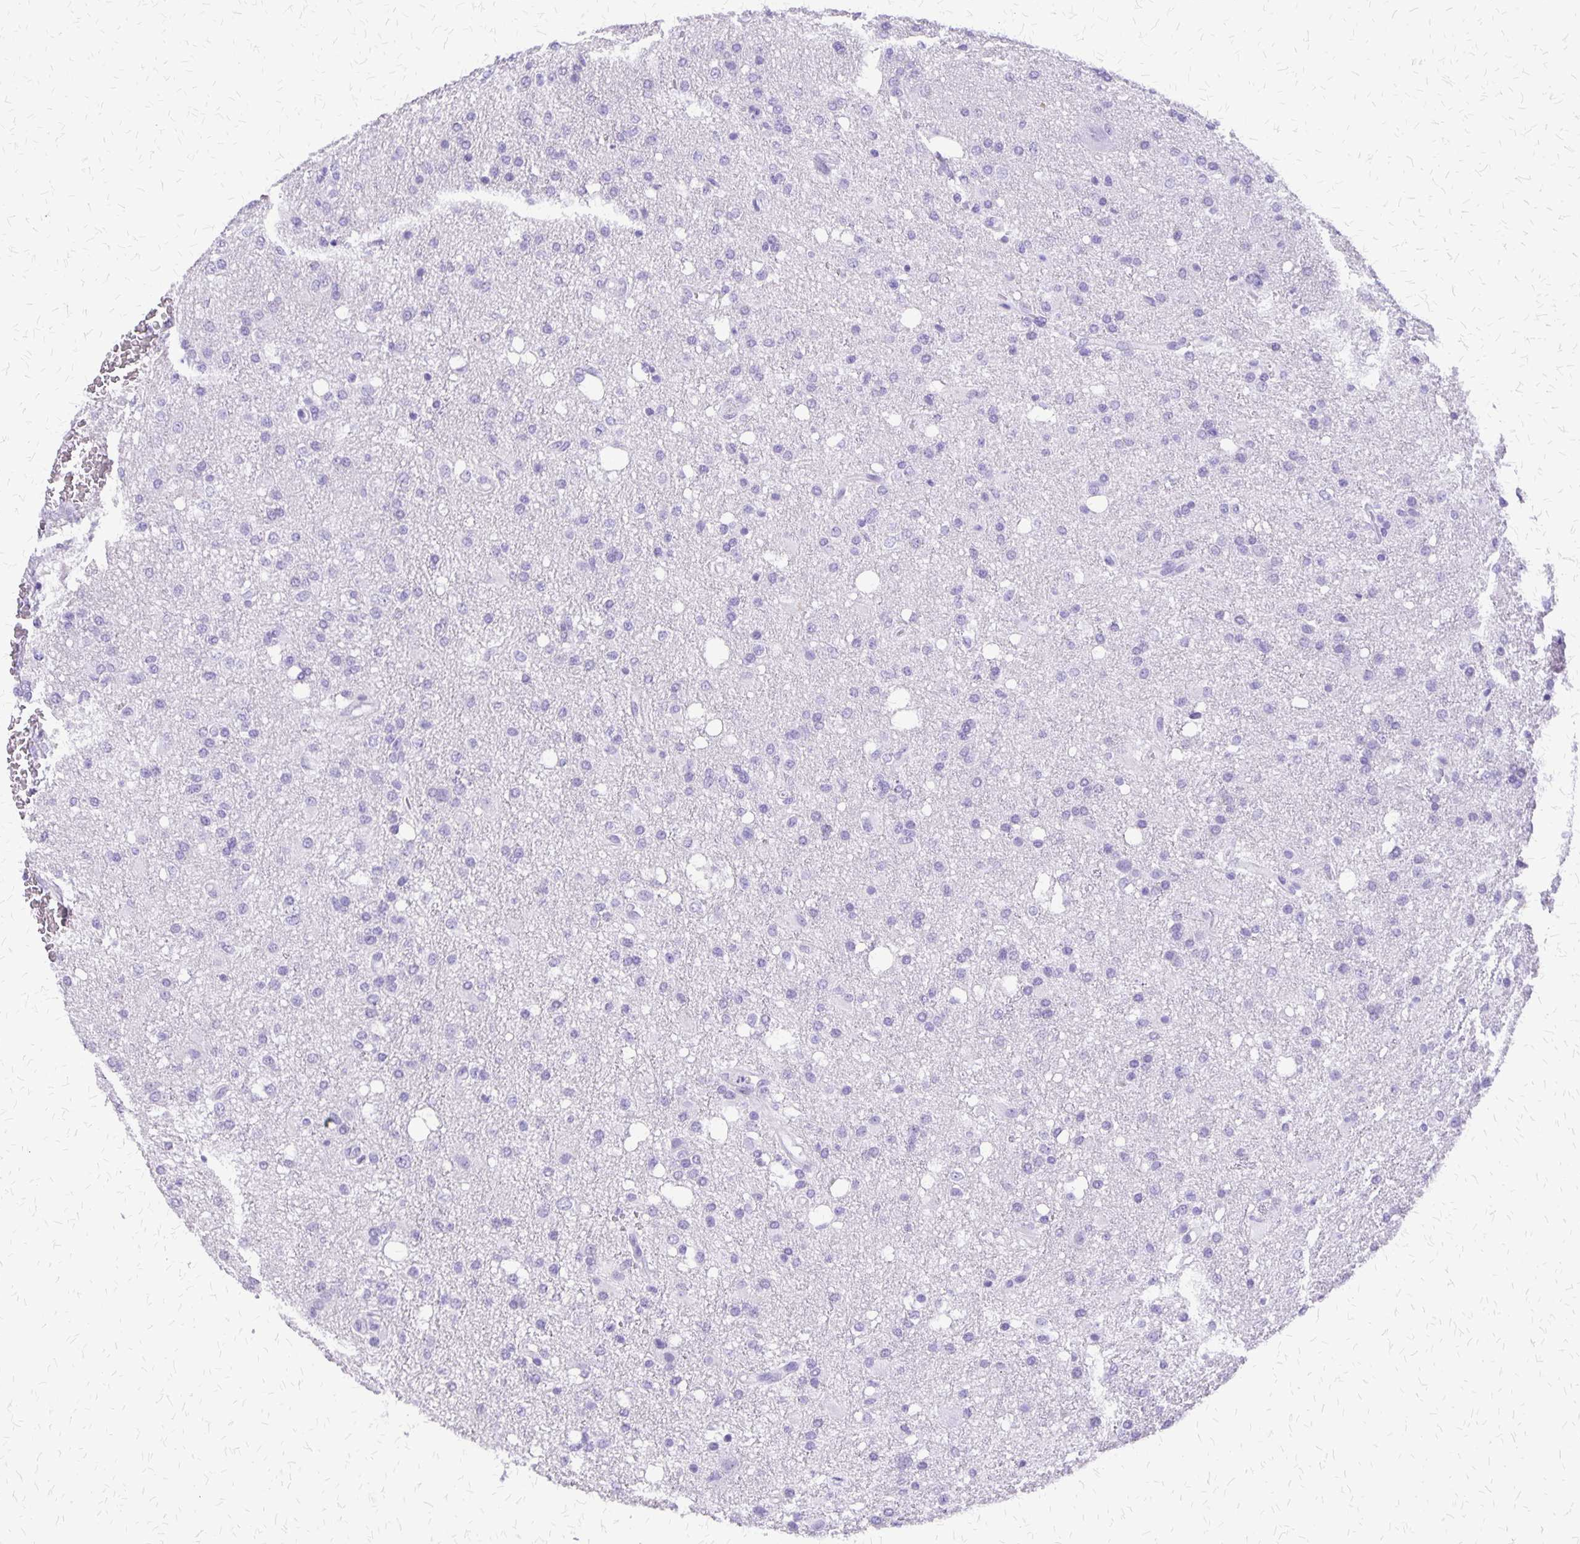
{"staining": {"intensity": "negative", "quantity": "none", "location": "none"}, "tissue": "glioma", "cell_type": "Tumor cells", "image_type": "cancer", "snomed": [{"axis": "morphology", "description": "Glioma, malignant, Low grade"}, {"axis": "topography", "description": "Brain"}], "caption": "This is an immunohistochemistry photomicrograph of human malignant low-grade glioma. There is no staining in tumor cells.", "gene": "SLC13A2", "patient": {"sex": "female", "age": 58}}